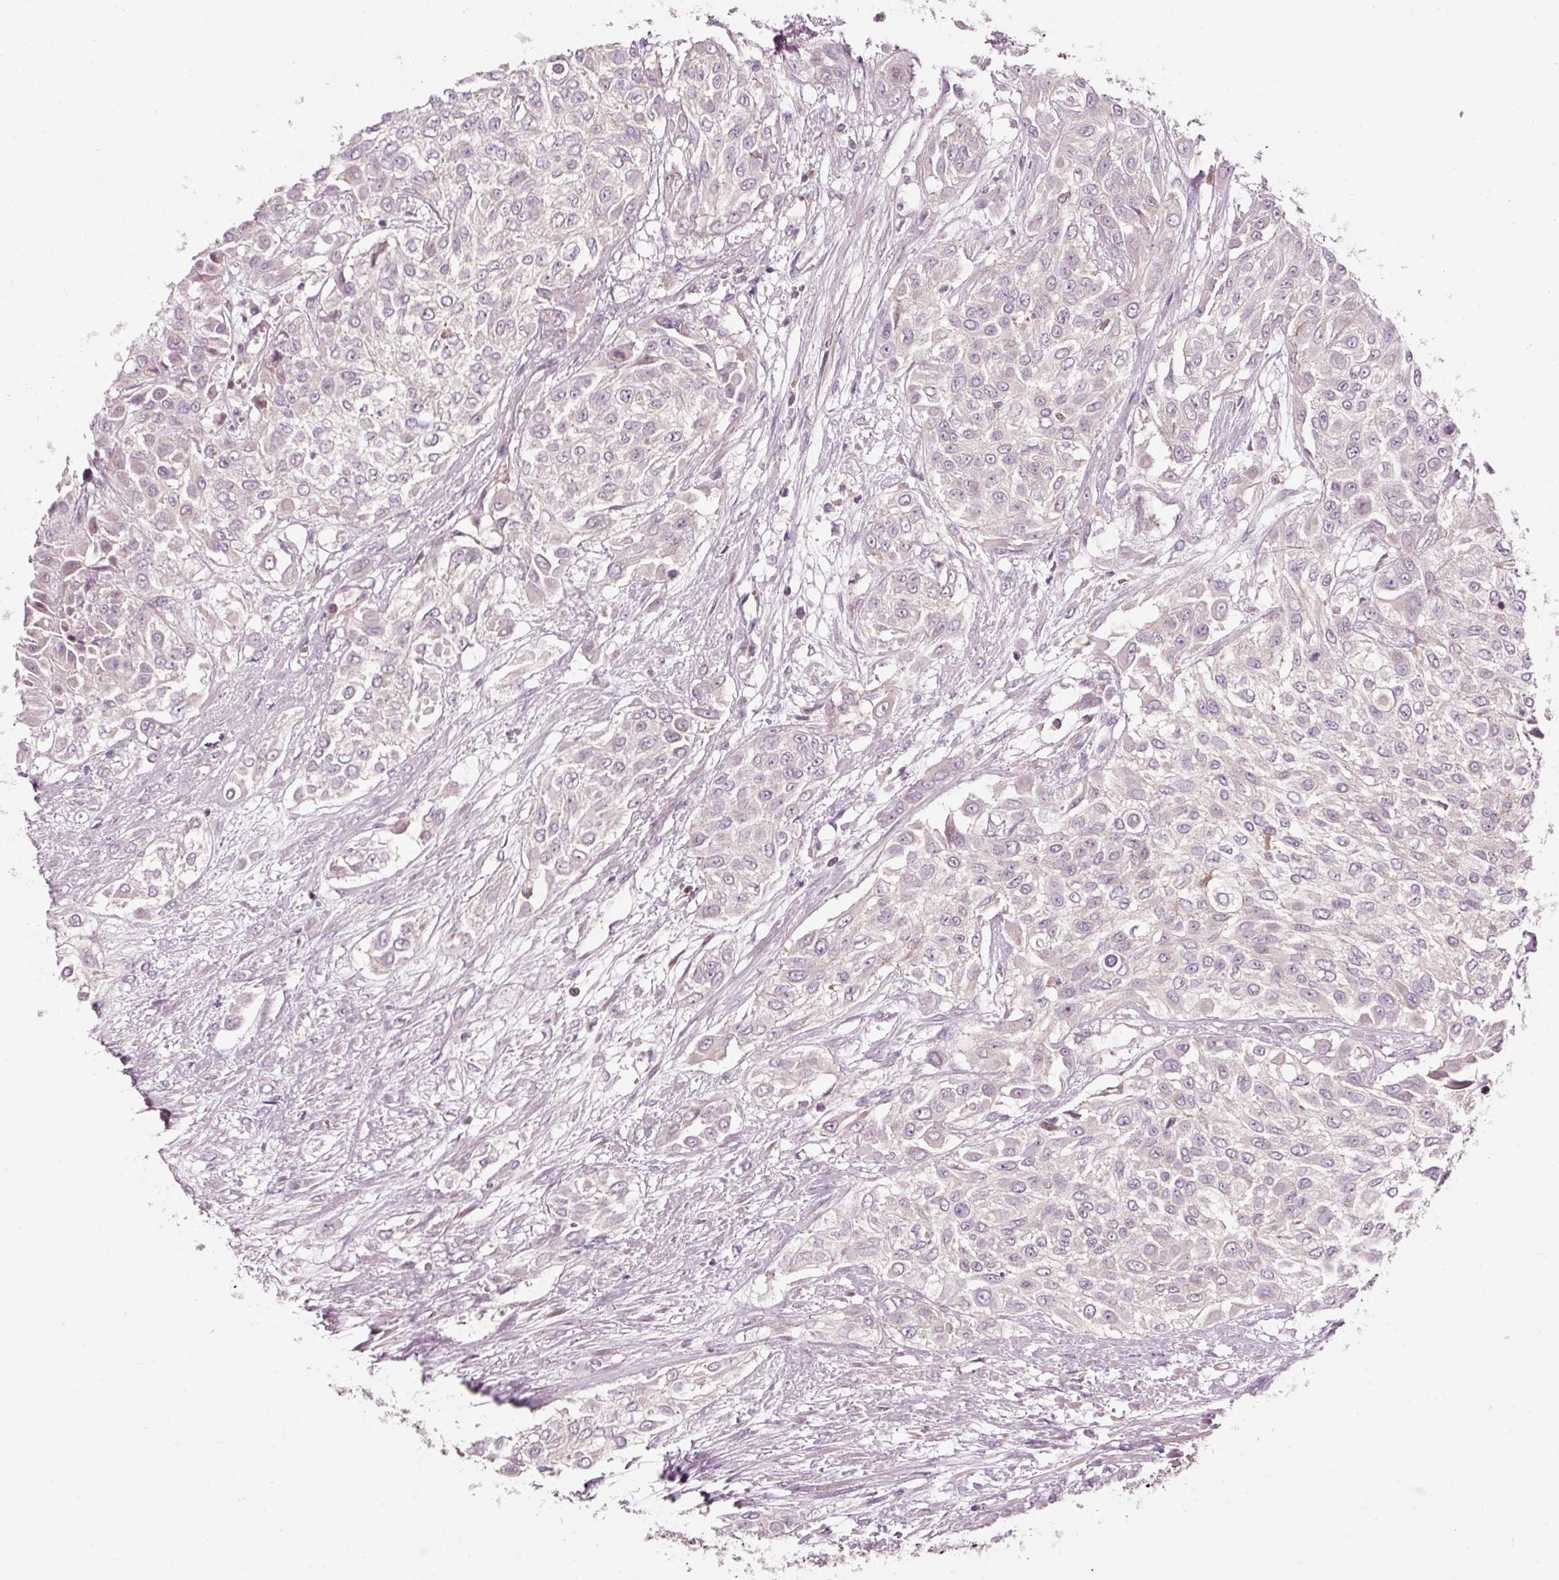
{"staining": {"intensity": "negative", "quantity": "none", "location": "none"}, "tissue": "urothelial cancer", "cell_type": "Tumor cells", "image_type": "cancer", "snomed": [{"axis": "morphology", "description": "Urothelial carcinoma, High grade"}, {"axis": "topography", "description": "Urinary bladder"}], "caption": "This is an immunohistochemistry (IHC) photomicrograph of human high-grade urothelial carcinoma. There is no expression in tumor cells.", "gene": "NAPA", "patient": {"sex": "male", "age": 57}}